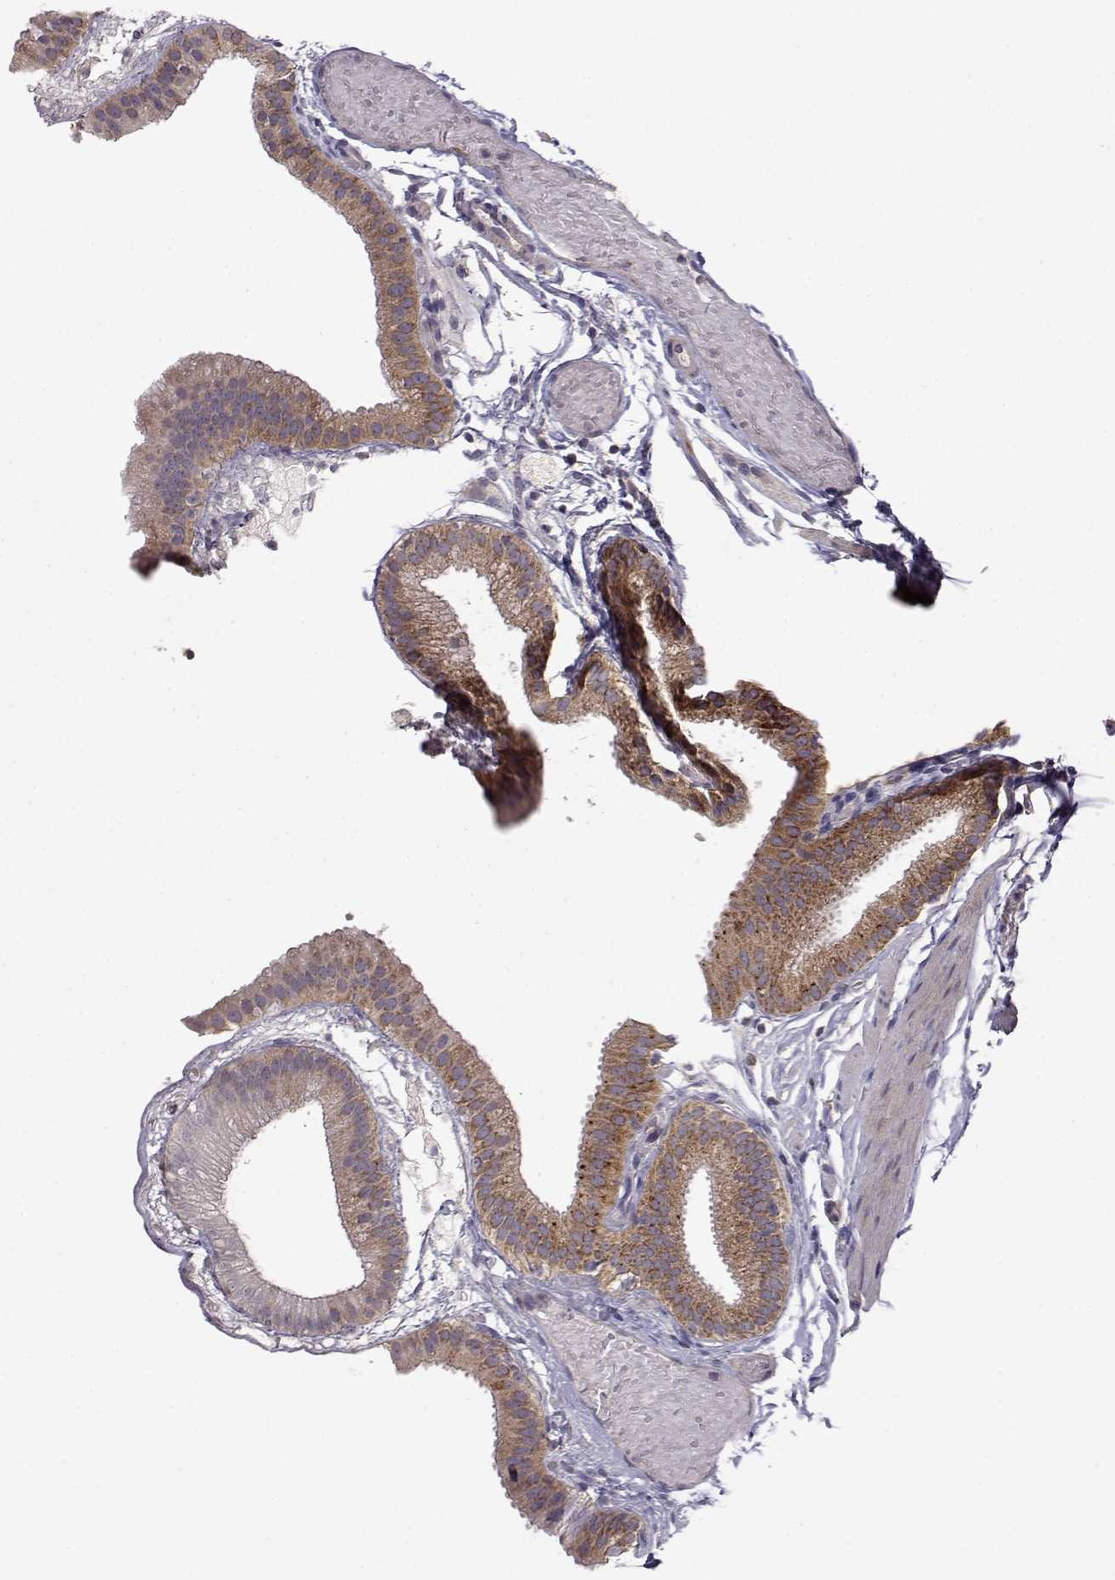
{"staining": {"intensity": "moderate", "quantity": ">75%", "location": "cytoplasmic/membranous"}, "tissue": "gallbladder", "cell_type": "Glandular cells", "image_type": "normal", "snomed": [{"axis": "morphology", "description": "Normal tissue, NOS"}, {"axis": "topography", "description": "Gallbladder"}], "caption": "Immunohistochemistry (IHC) (DAB (3,3'-diaminobenzidine)) staining of unremarkable gallbladder demonstrates moderate cytoplasmic/membranous protein expression in approximately >75% of glandular cells.", "gene": "DDC", "patient": {"sex": "female", "age": 45}}